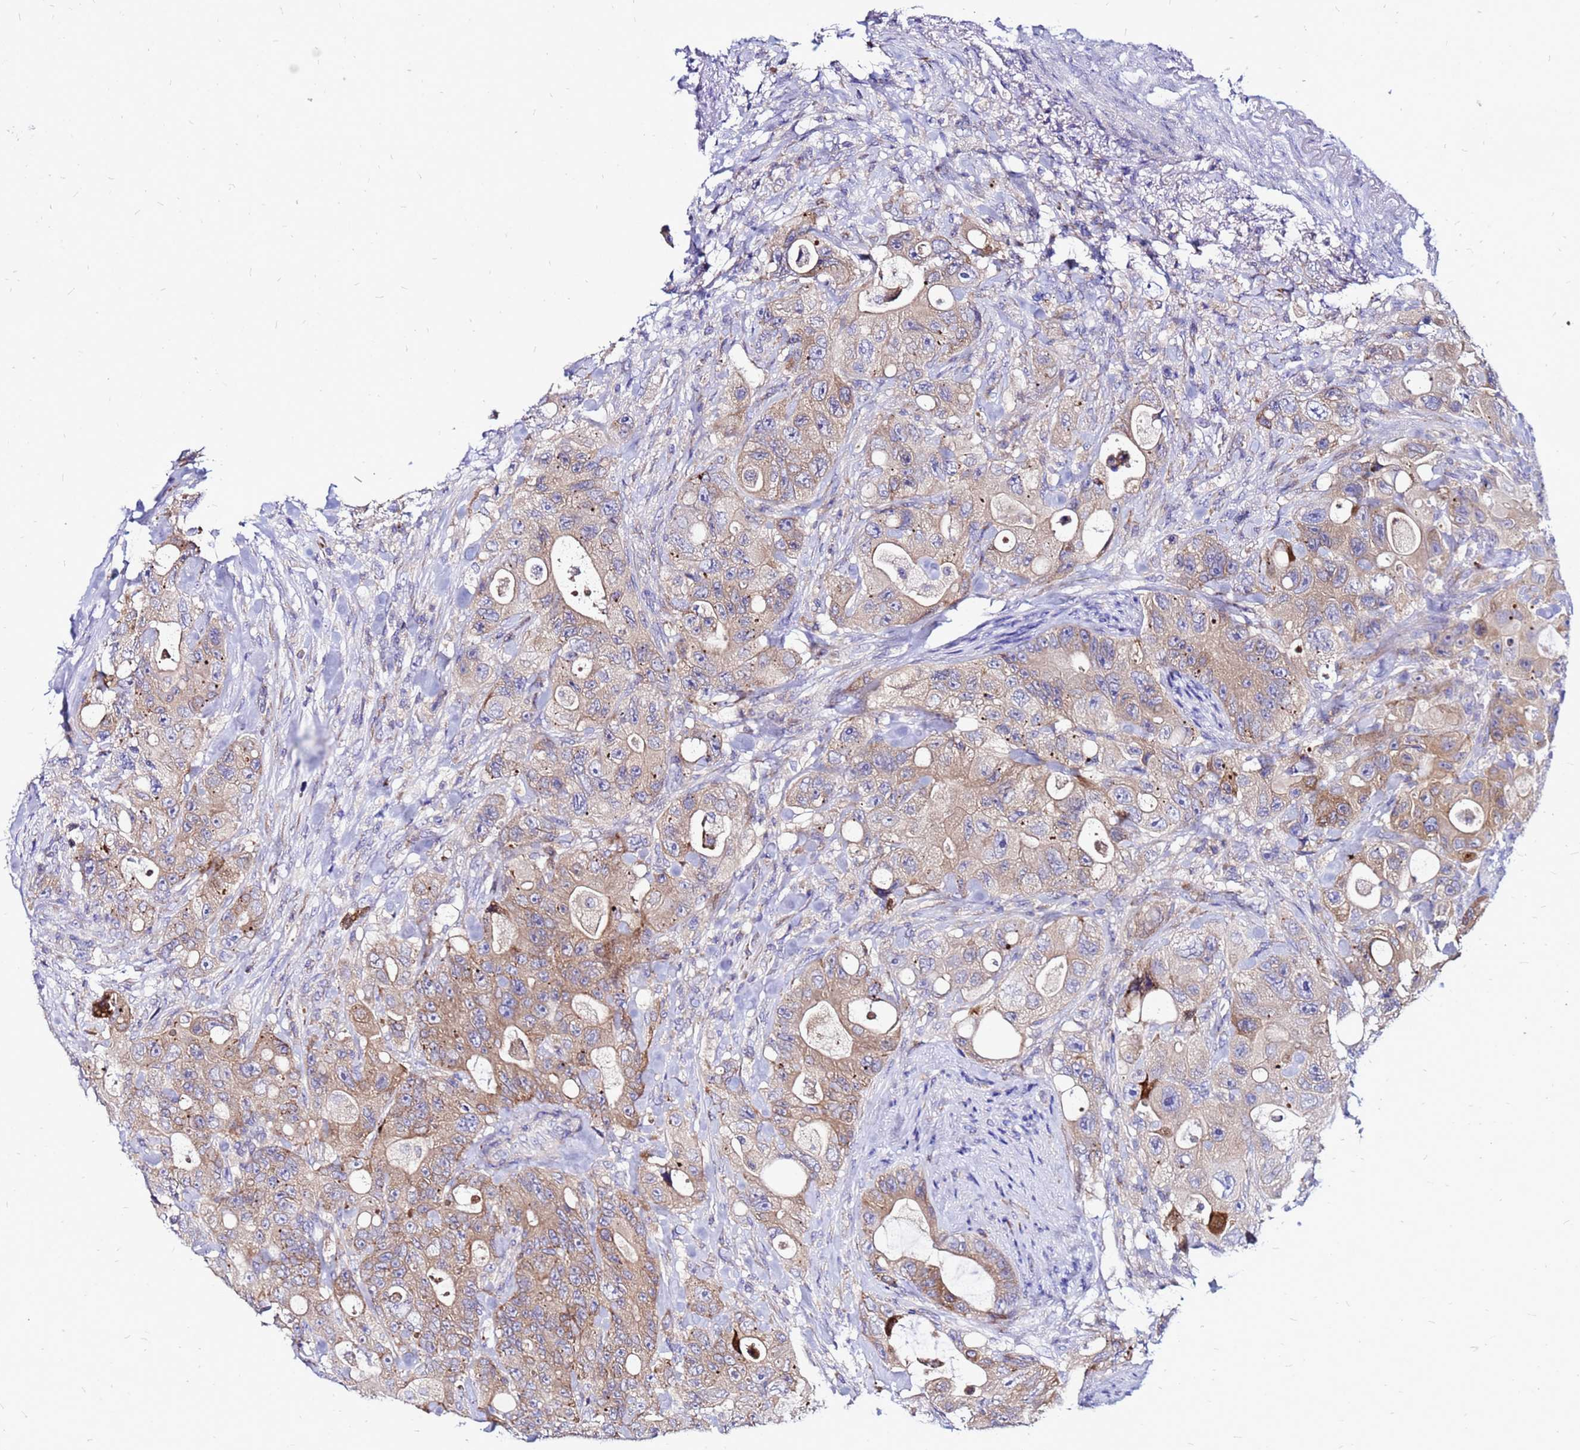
{"staining": {"intensity": "moderate", "quantity": "<25%", "location": "cytoplasmic/membranous"}, "tissue": "colorectal cancer", "cell_type": "Tumor cells", "image_type": "cancer", "snomed": [{"axis": "morphology", "description": "Adenocarcinoma, NOS"}, {"axis": "topography", "description": "Colon"}], "caption": "Immunohistochemistry (IHC) (DAB) staining of human colorectal adenocarcinoma exhibits moderate cytoplasmic/membranous protein staining in about <25% of tumor cells.", "gene": "FHIP1A", "patient": {"sex": "female", "age": 46}}